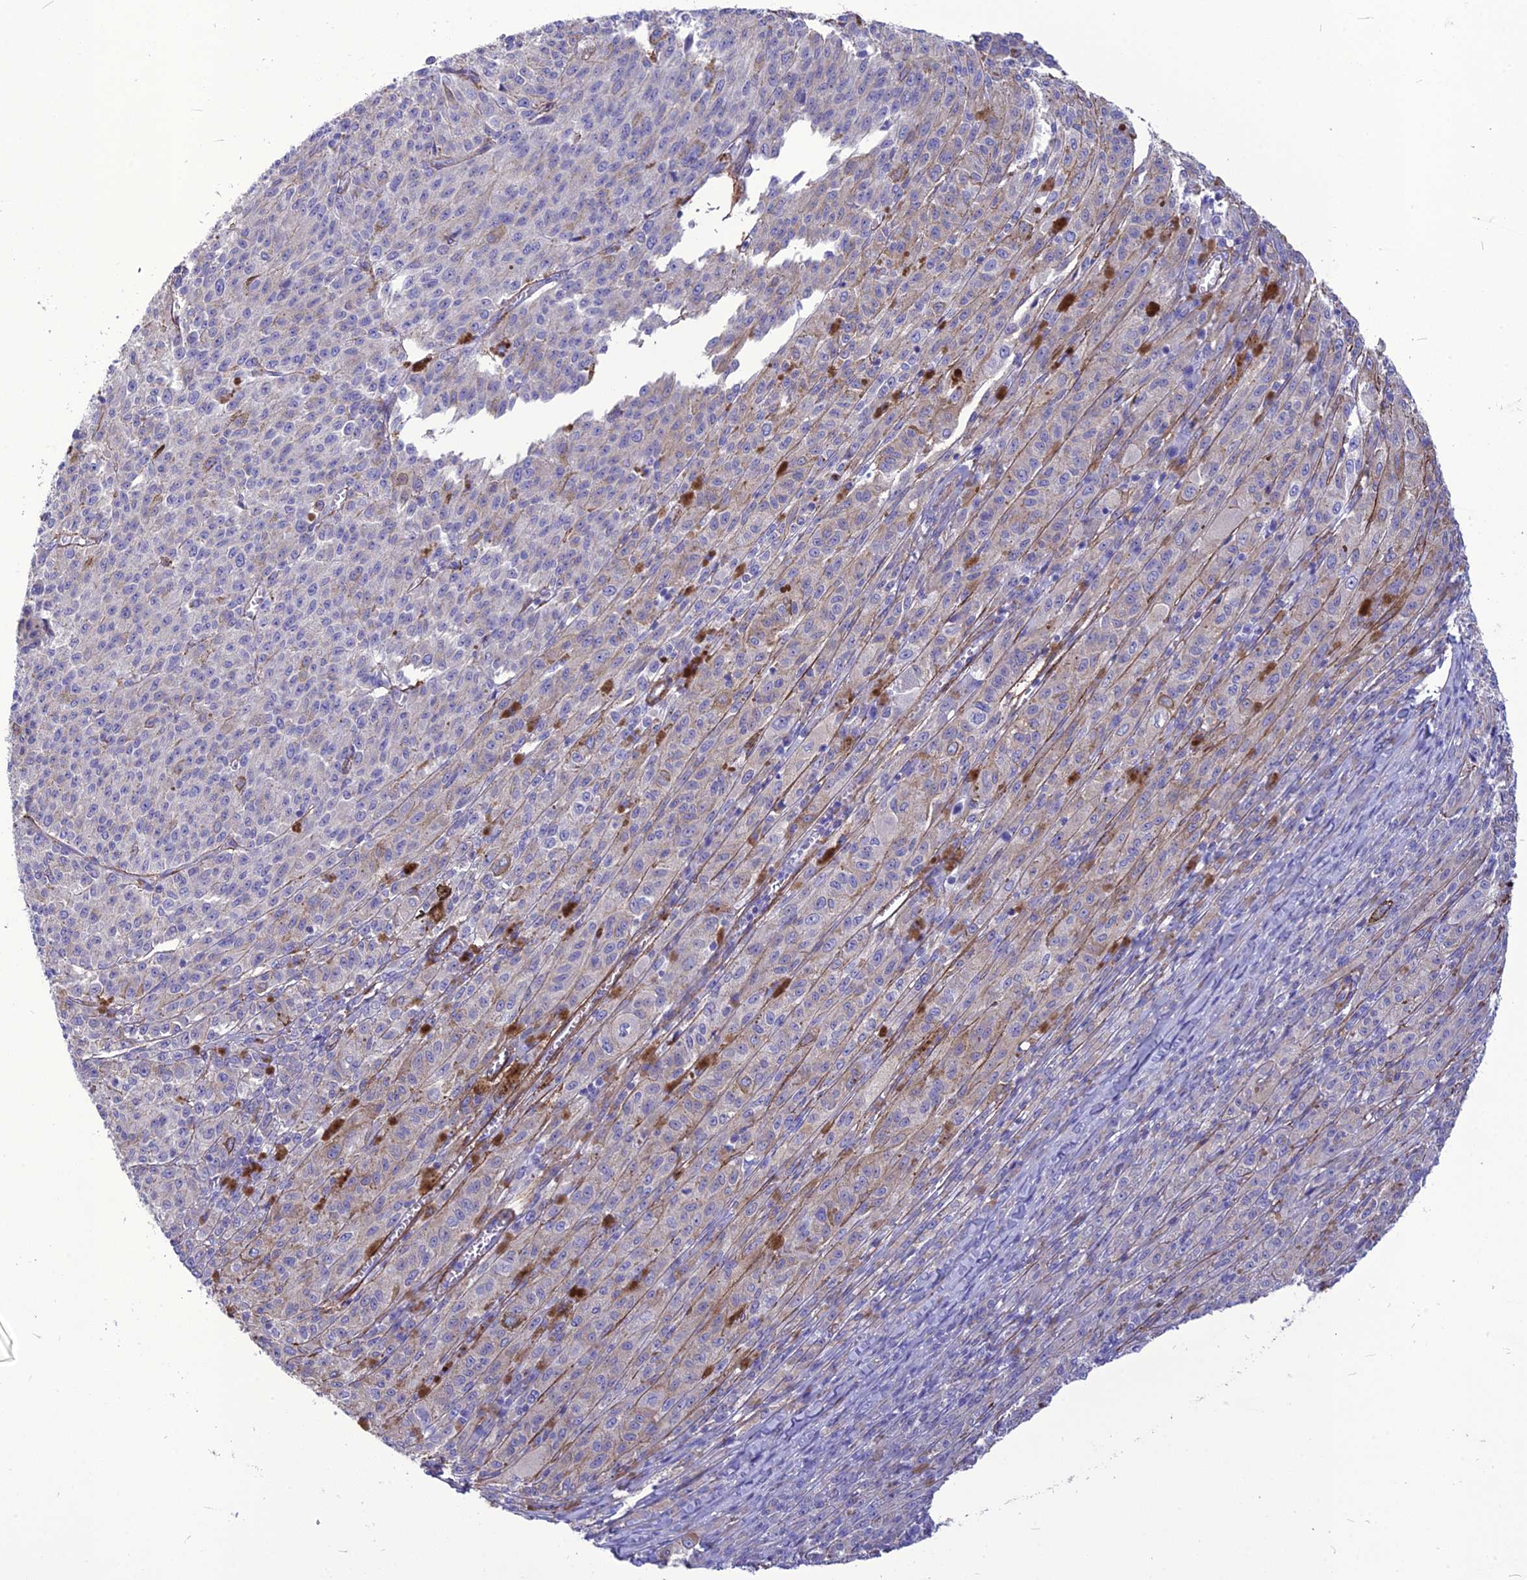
{"staining": {"intensity": "negative", "quantity": "none", "location": "none"}, "tissue": "melanoma", "cell_type": "Tumor cells", "image_type": "cancer", "snomed": [{"axis": "morphology", "description": "Malignant melanoma, NOS"}, {"axis": "topography", "description": "Skin"}], "caption": "DAB (3,3'-diaminobenzidine) immunohistochemical staining of human malignant melanoma demonstrates no significant expression in tumor cells.", "gene": "NKD1", "patient": {"sex": "female", "age": 52}}